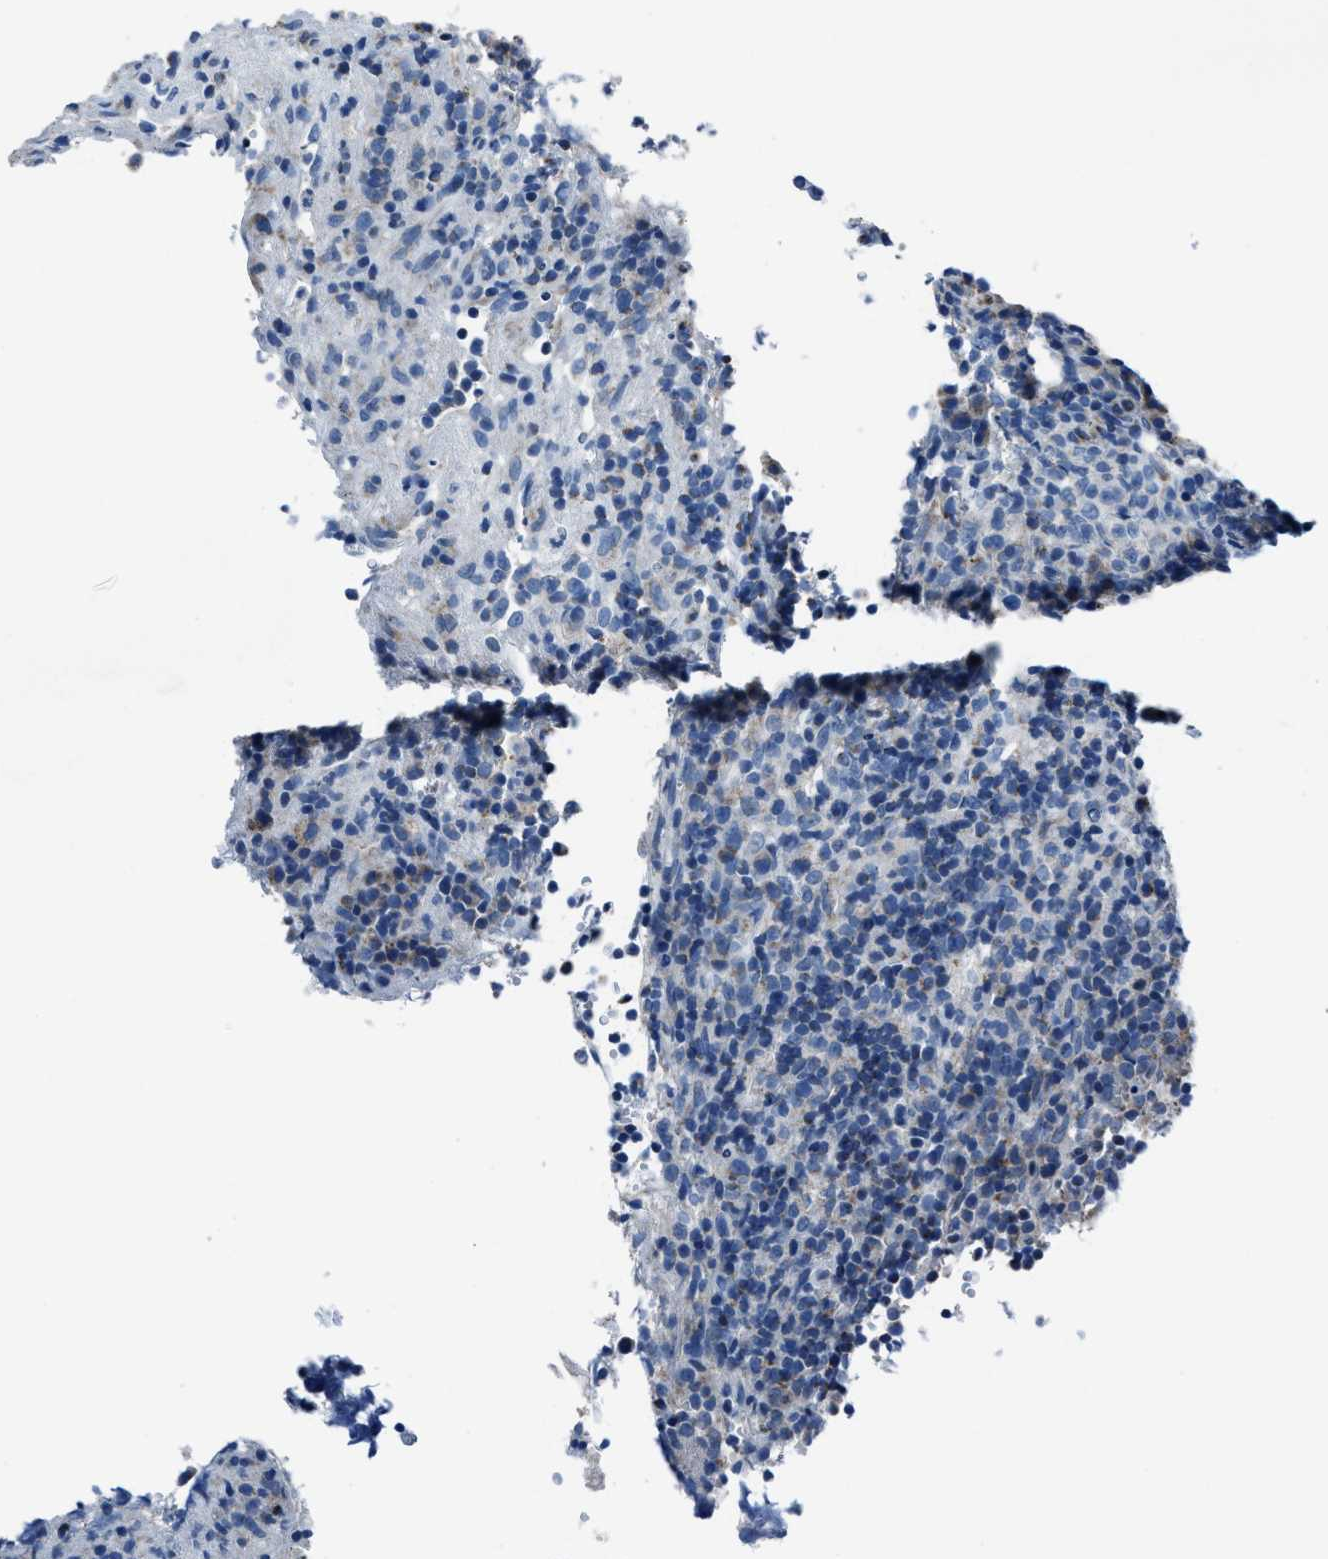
{"staining": {"intensity": "negative", "quantity": "none", "location": "none"}, "tissue": "lymphoma", "cell_type": "Tumor cells", "image_type": "cancer", "snomed": [{"axis": "morphology", "description": "Malignant lymphoma, non-Hodgkin's type, High grade"}, {"axis": "topography", "description": "Lymph node"}], "caption": "High power microscopy histopathology image of an immunohistochemistry (IHC) image of malignant lymphoma, non-Hodgkin's type (high-grade), revealing no significant staining in tumor cells.", "gene": "ADAM2", "patient": {"sex": "female", "age": 76}}